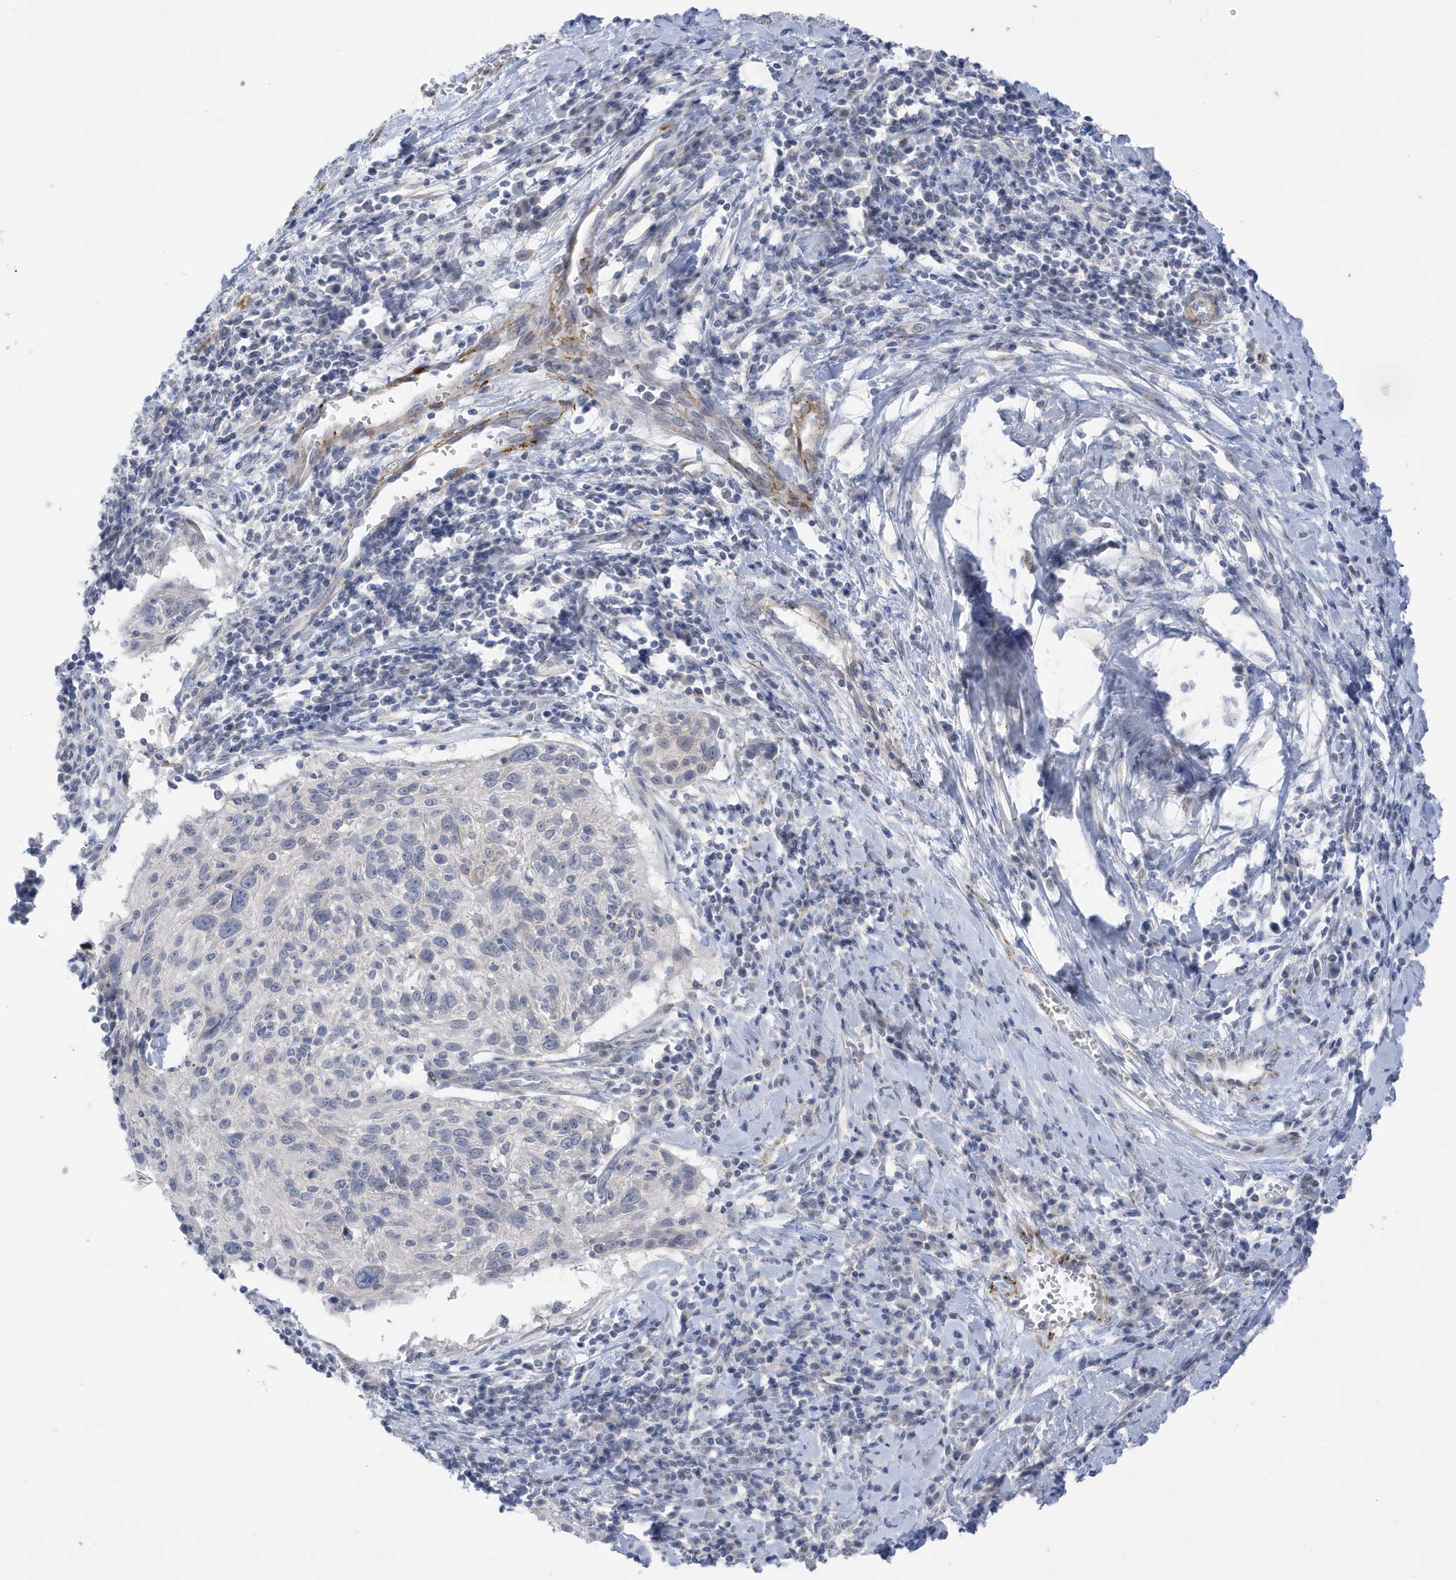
{"staining": {"intensity": "negative", "quantity": "none", "location": "none"}, "tissue": "cervical cancer", "cell_type": "Tumor cells", "image_type": "cancer", "snomed": [{"axis": "morphology", "description": "Squamous cell carcinoma, NOS"}, {"axis": "topography", "description": "Cervix"}], "caption": "A micrograph of human cervical squamous cell carcinoma is negative for staining in tumor cells.", "gene": "PERM1", "patient": {"sex": "female", "age": 51}}